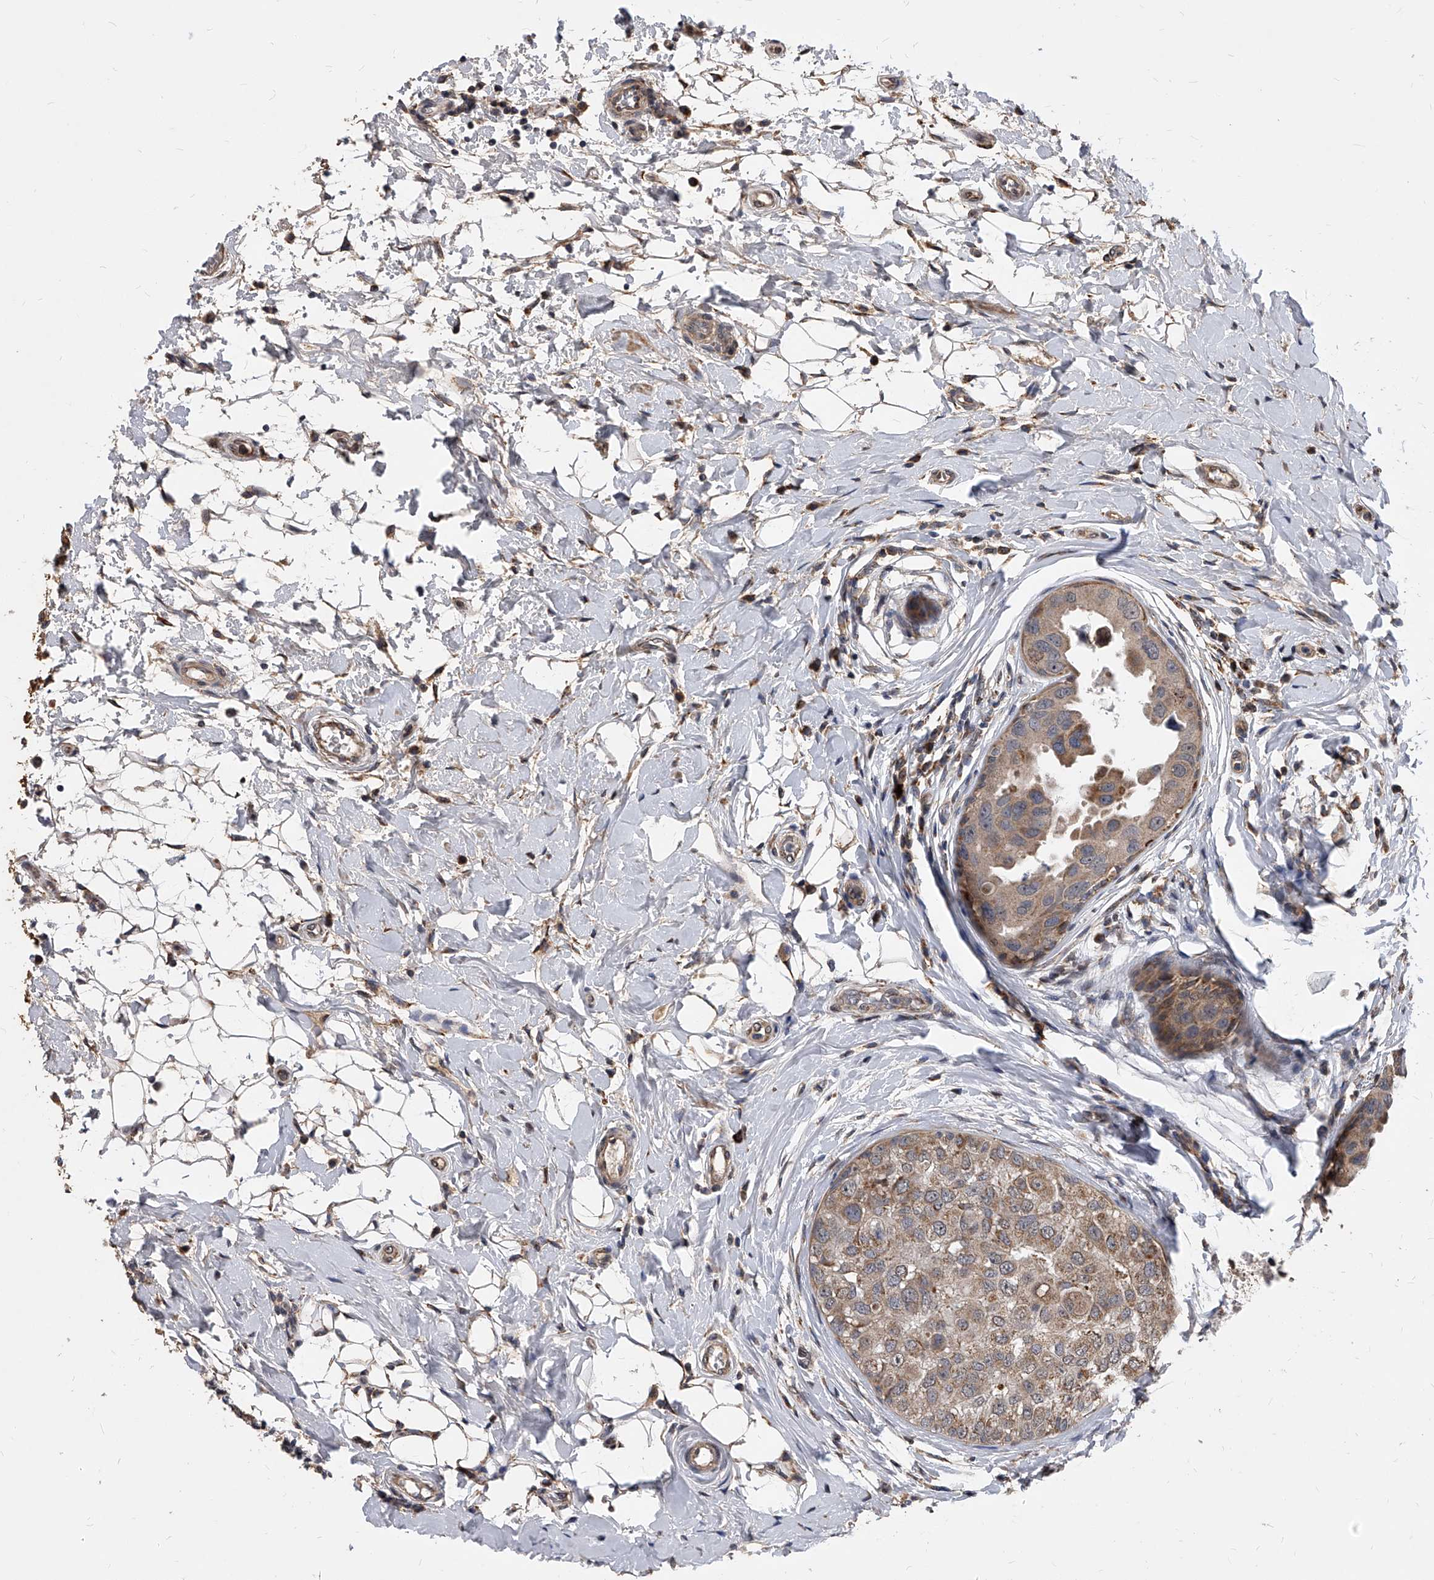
{"staining": {"intensity": "weak", "quantity": ">75%", "location": "cytoplasmic/membranous"}, "tissue": "breast cancer", "cell_type": "Tumor cells", "image_type": "cancer", "snomed": [{"axis": "morphology", "description": "Duct carcinoma"}, {"axis": "topography", "description": "Breast"}], "caption": "A brown stain highlights weak cytoplasmic/membranous staining of a protein in breast cancer (invasive ductal carcinoma) tumor cells.", "gene": "SOBP", "patient": {"sex": "female", "age": 27}}